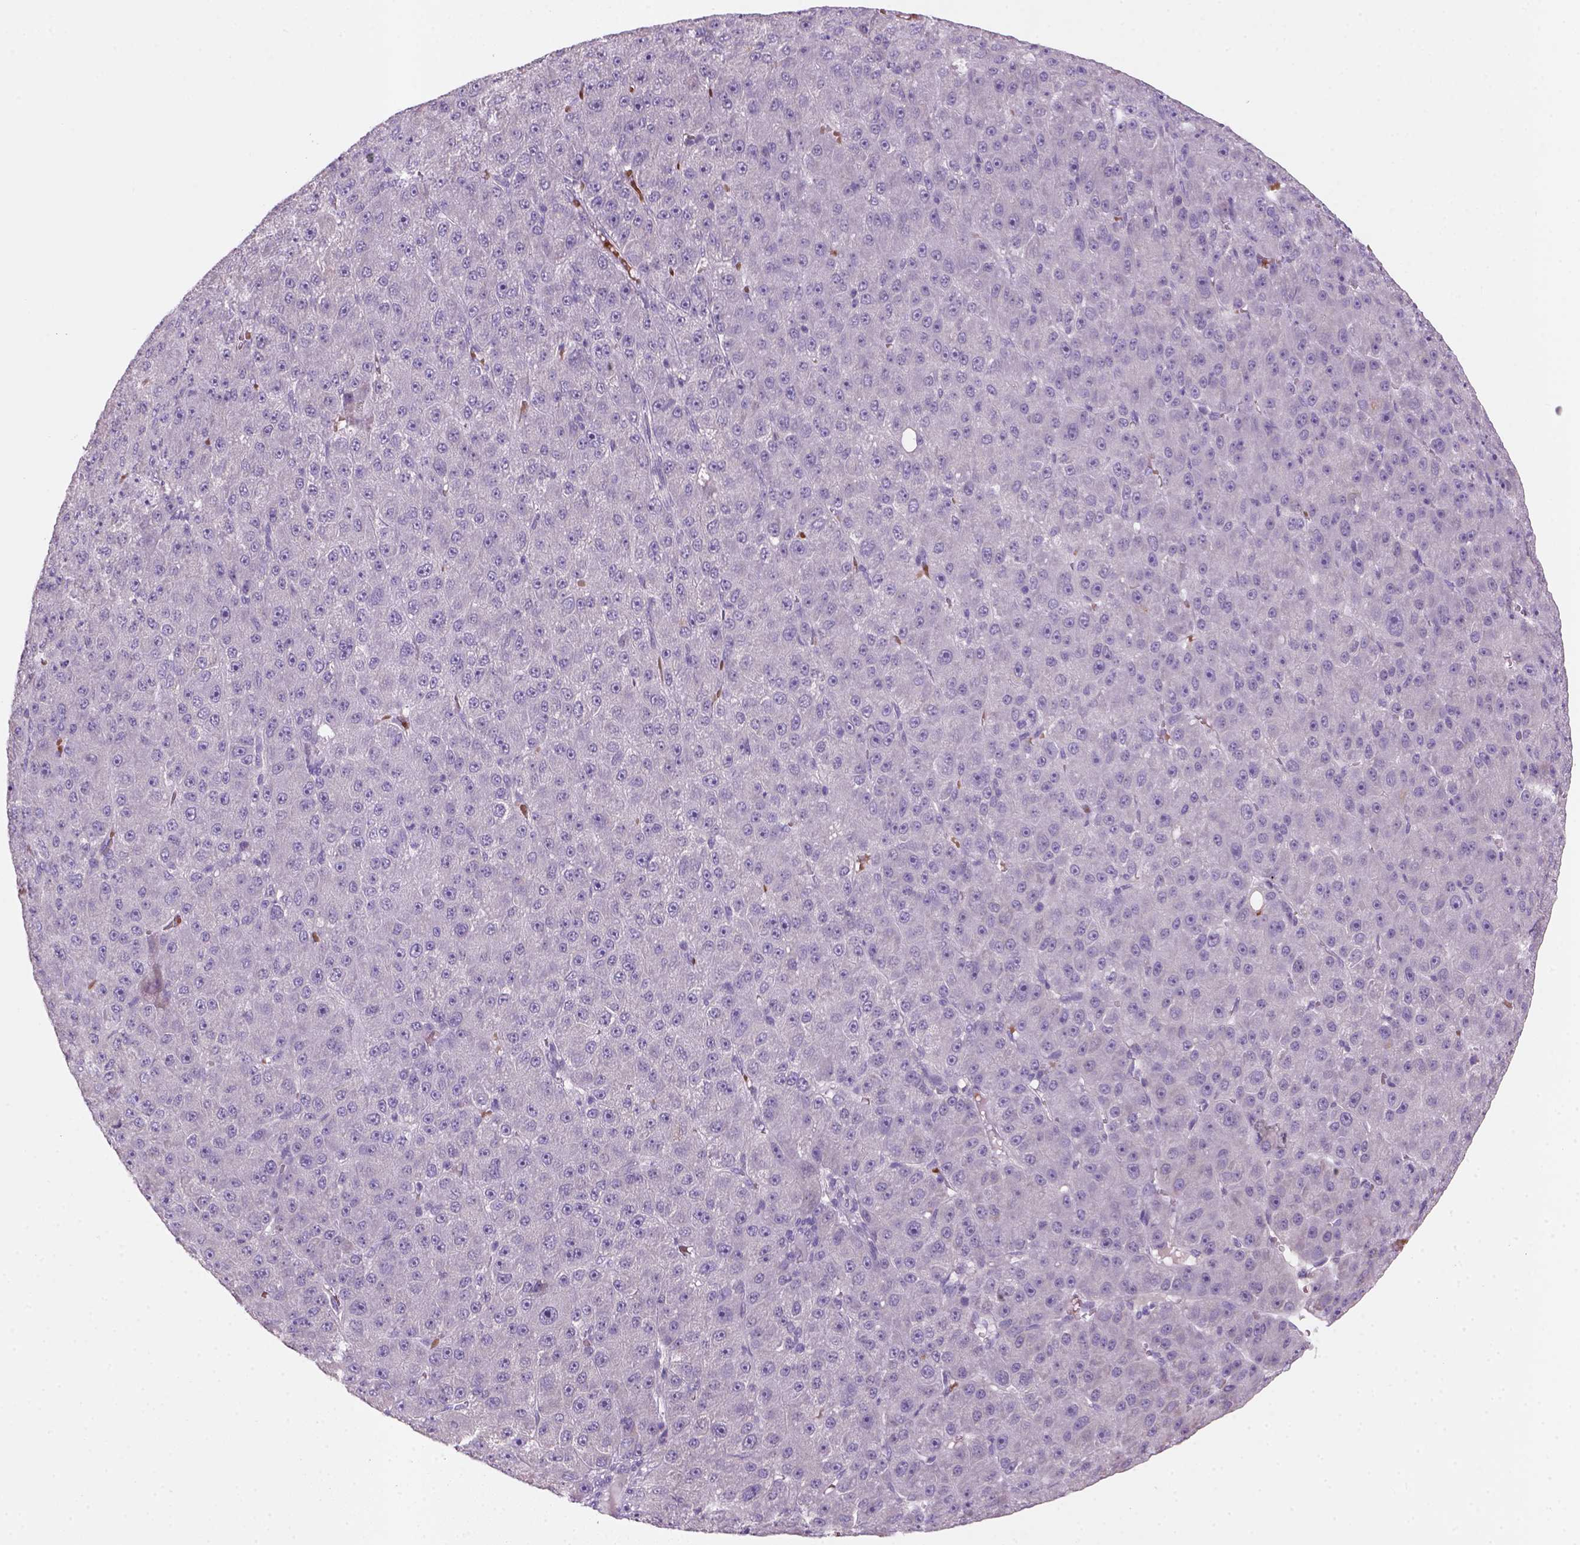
{"staining": {"intensity": "negative", "quantity": "none", "location": "none"}, "tissue": "liver cancer", "cell_type": "Tumor cells", "image_type": "cancer", "snomed": [{"axis": "morphology", "description": "Carcinoma, Hepatocellular, NOS"}, {"axis": "topography", "description": "Liver"}], "caption": "There is no significant positivity in tumor cells of liver cancer. (IHC, brightfield microscopy, high magnification).", "gene": "ZMAT4", "patient": {"sex": "male", "age": 67}}